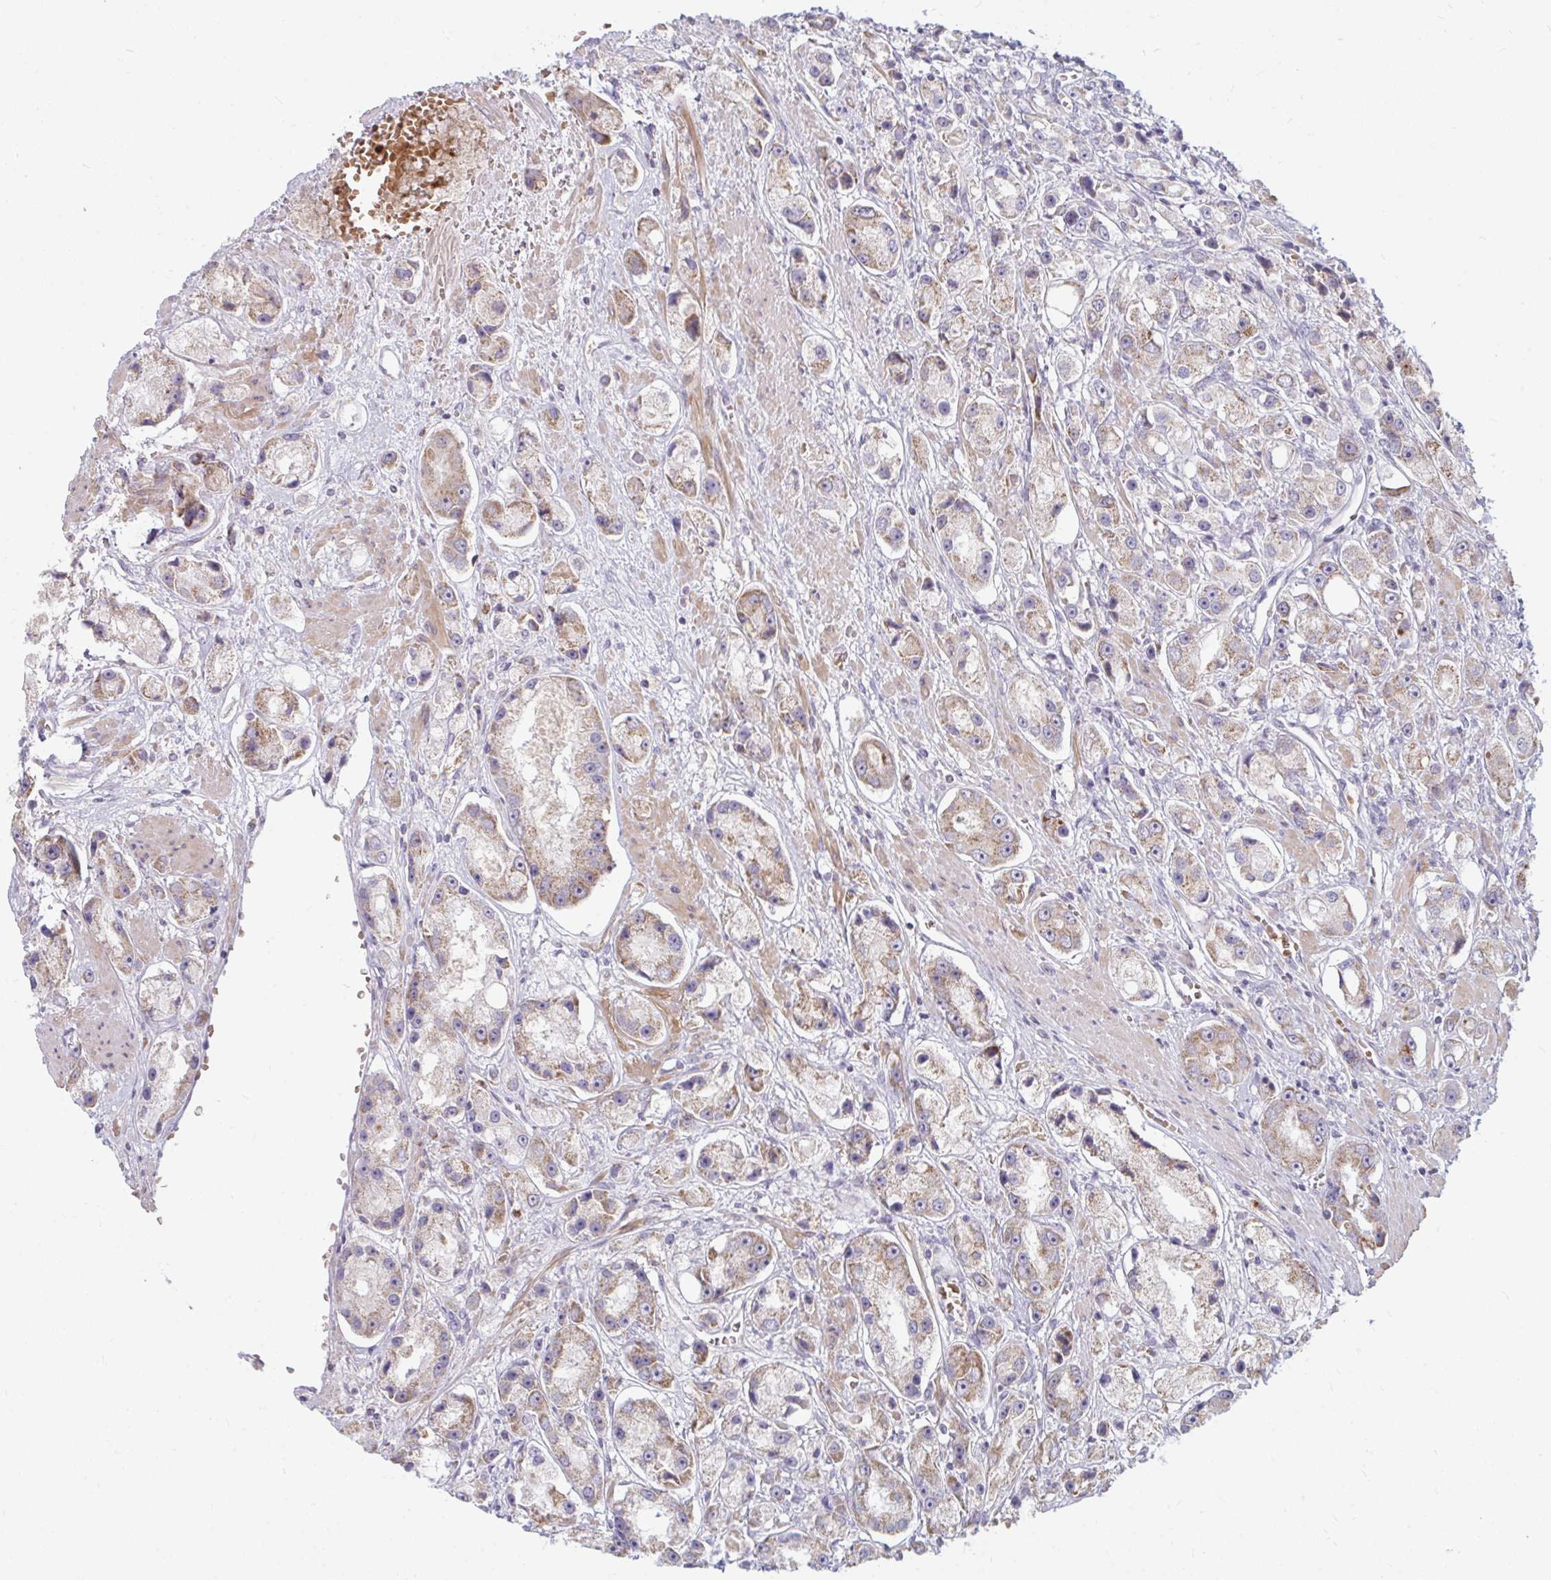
{"staining": {"intensity": "moderate", "quantity": "25%-75%", "location": "cytoplasmic/membranous"}, "tissue": "prostate cancer", "cell_type": "Tumor cells", "image_type": "cancer", "snomed": [{"axis": "morphology", "description": "Adenocarcinoma, High grade"}, {"axis": "topography", "description": "Prostate"}], "caption": "This is a histology image of immunohistochemistry (IHC) staining of adenocarcinoma (high-grade) (prostate), which shows moderate staining in the cytoplasmic/membranous of tumor cells.", "gene": "RAB33A", "patient": {"sex": "male", "age": 67}}